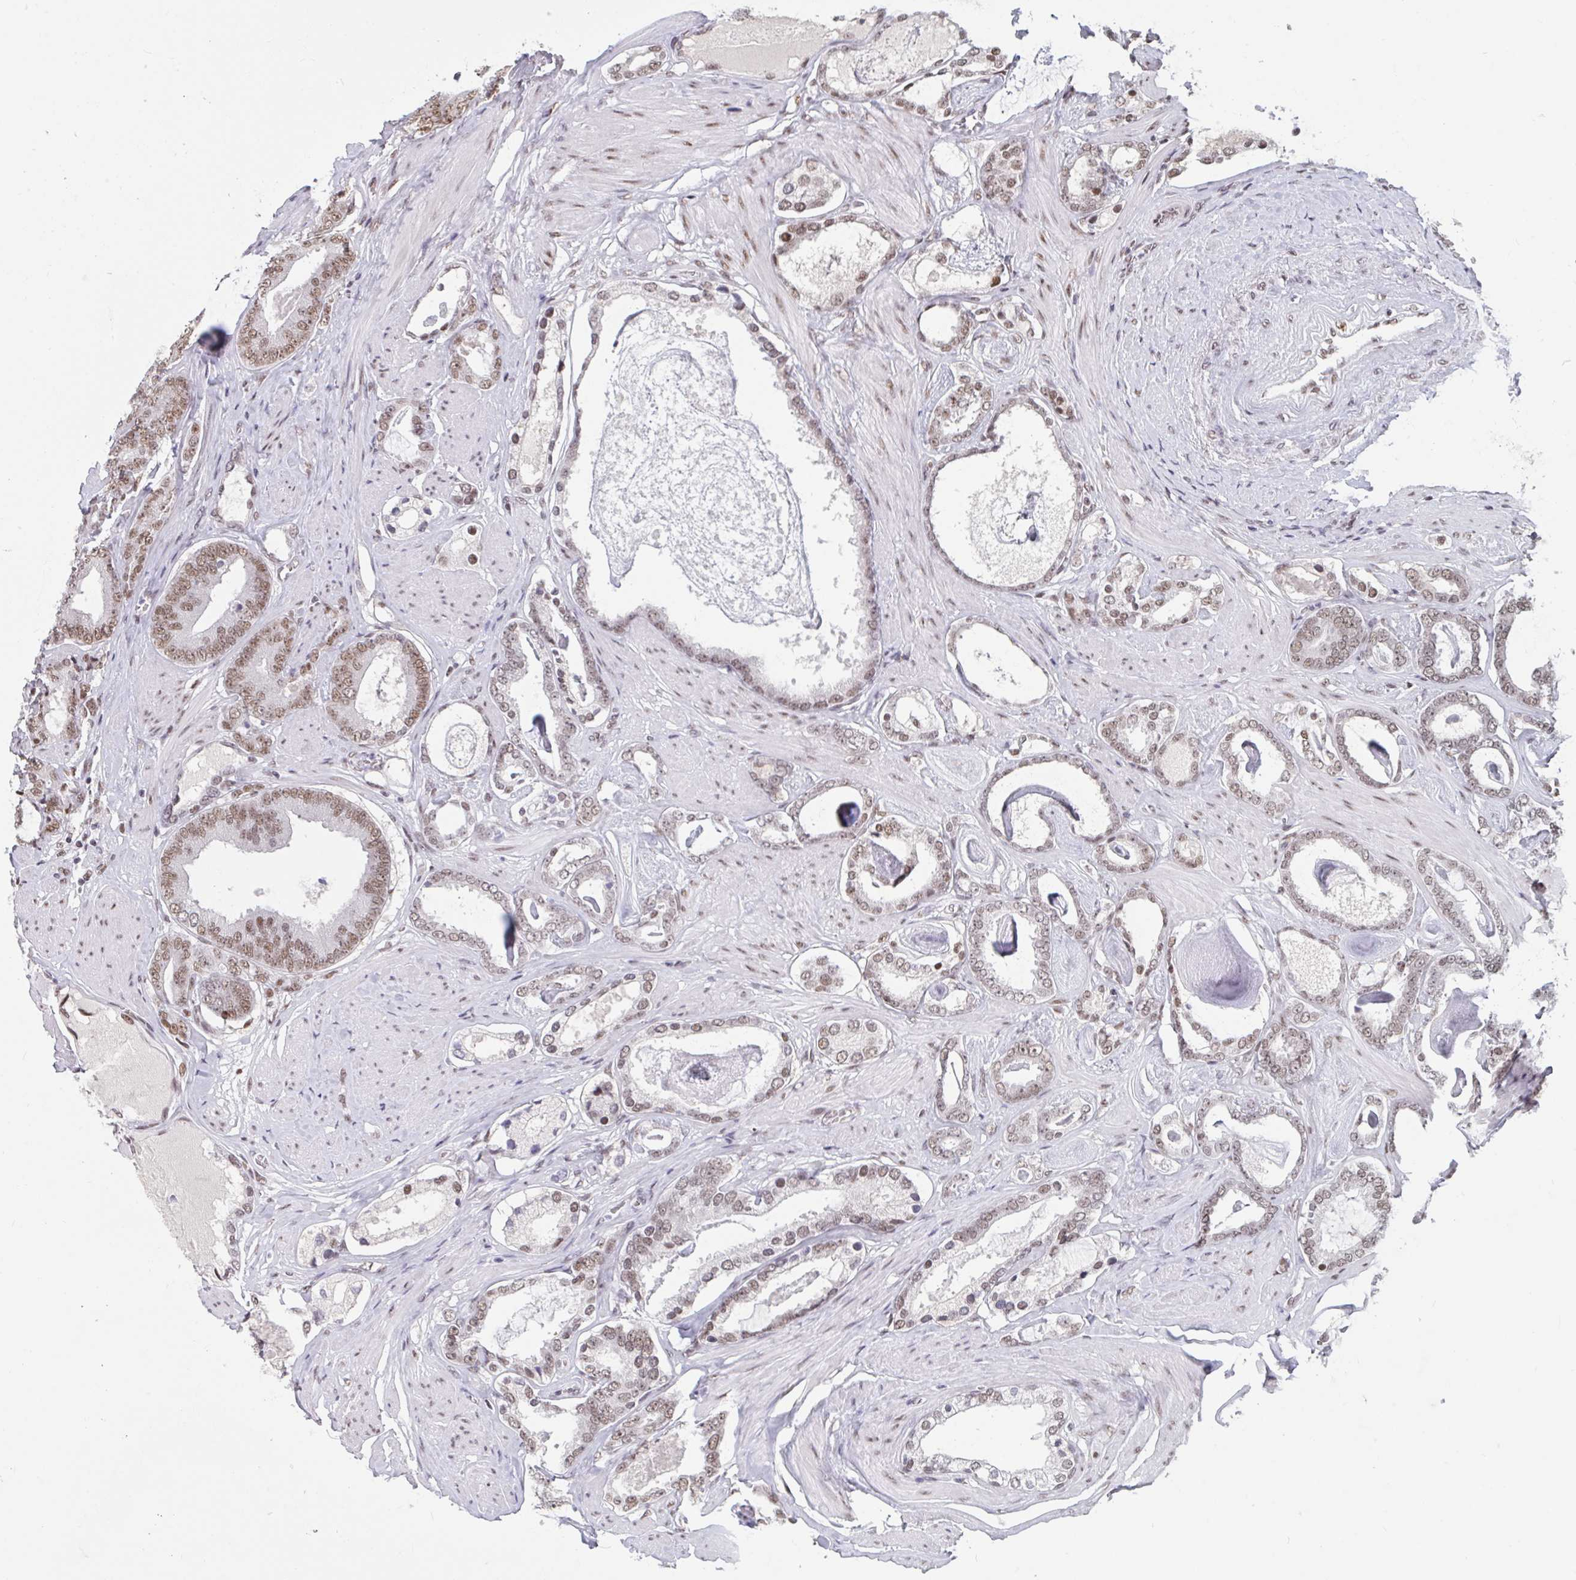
{"staining": {"intensity": "moderate", "quantity": "25%-75%", "location": "nuclear"}, "tissue": "prostate cancer", "cell_type": "Tumor cells", "image_type": "cancer", "snomed": [{"axis": "morphology", "description": "Adenocarcinoma, High grade"}, {"axis": "topography", "description": "Prostate"}], "caption": "Moderate nuclear protein staining is identified in about 25%-75% of tumor cells in prostate cancer. (IHC, brightfield microscopy, high magnification).", "gene": "CBFA2T2", "patient": {"sex": "male", "age": 63}}